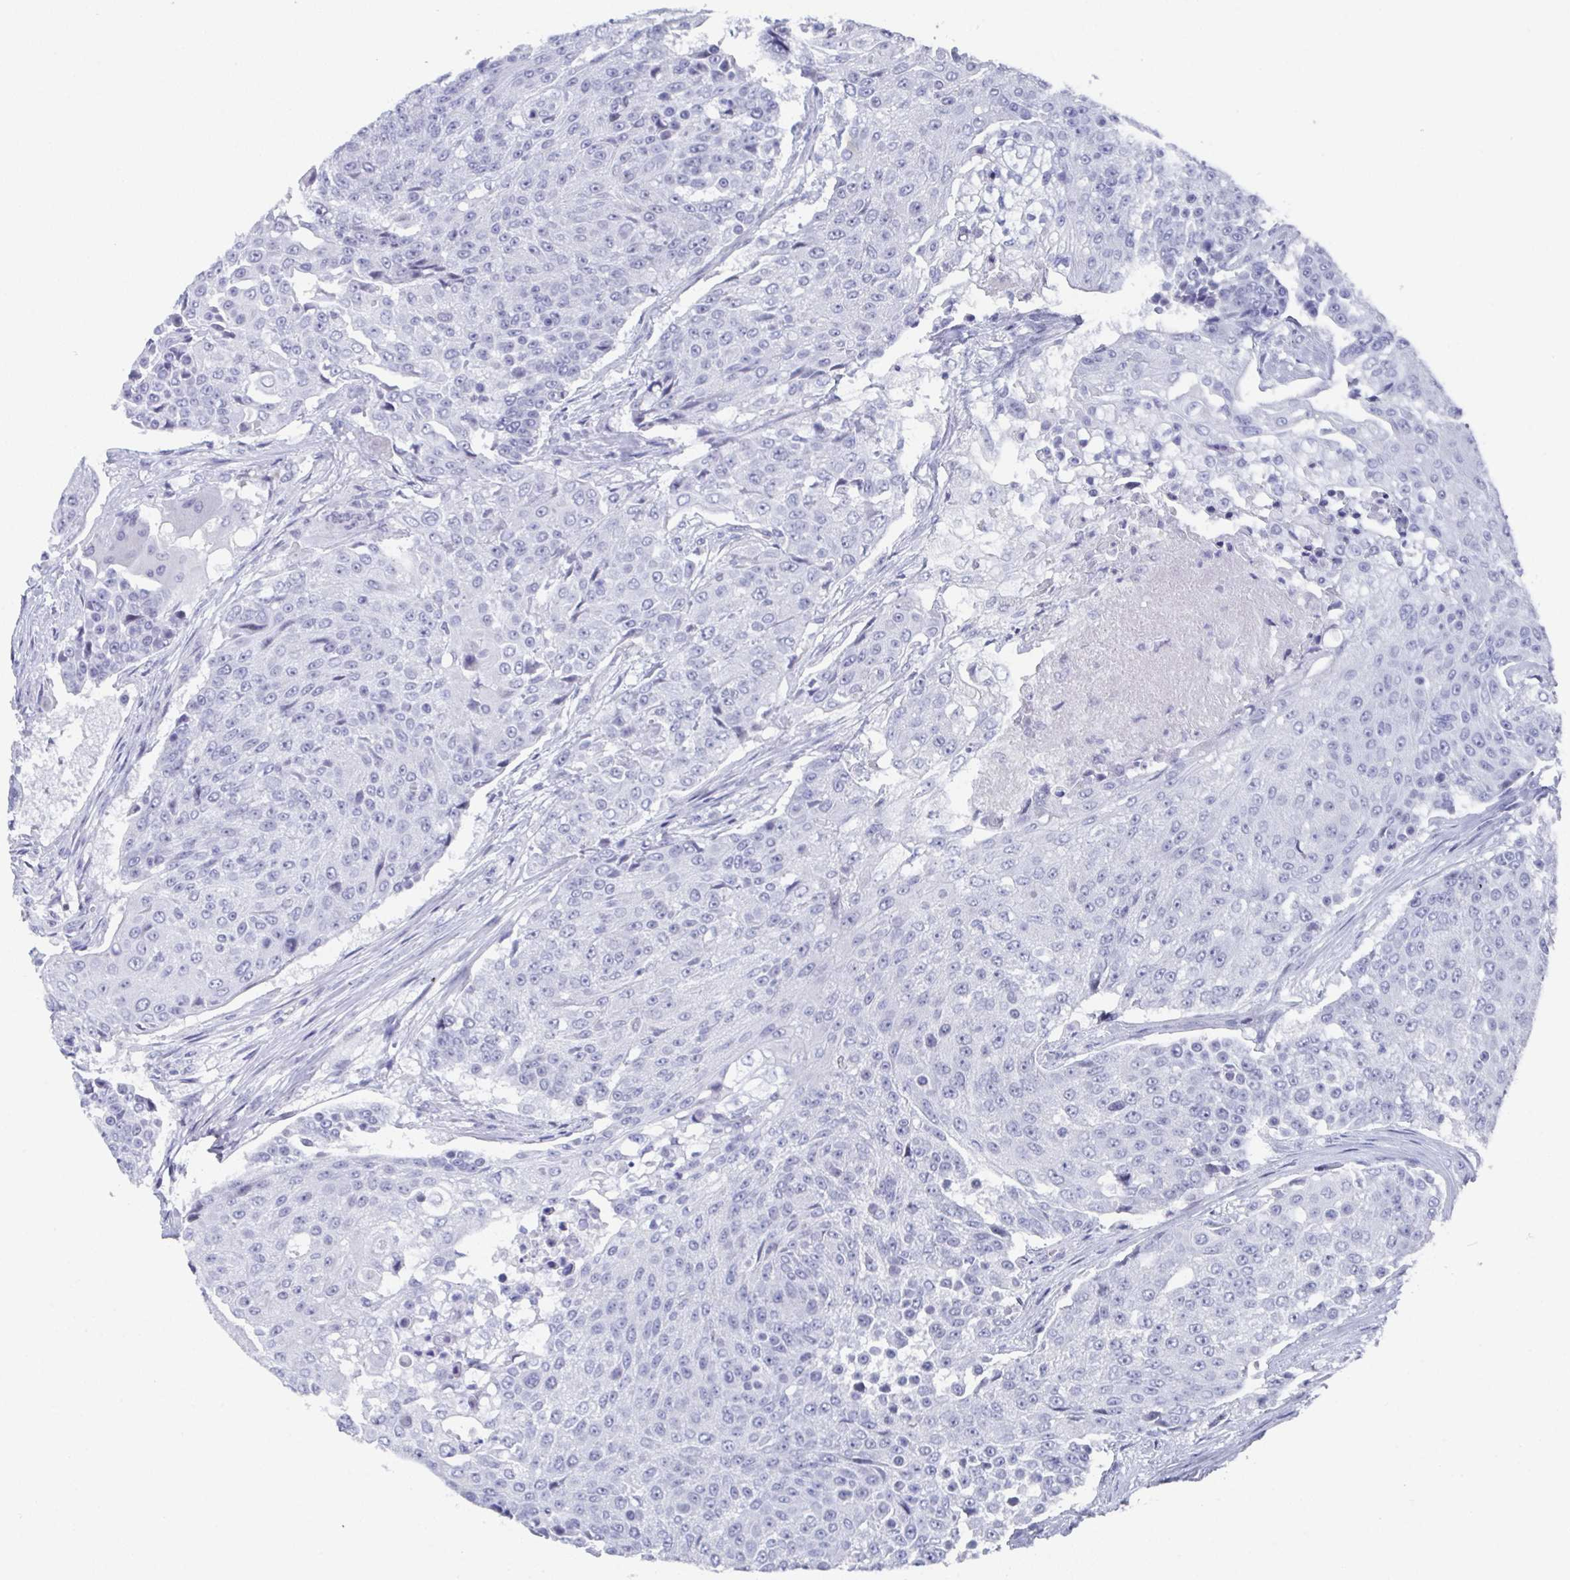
{"staining": {"intensity": "negative", "quantity": "none", "location": "none"}, "tissue": "urothelial cancer", "cell_type": "Tumor cells", "image_type": "cancer", "snomed": [{"axis": "morphology", "description": "Urothelial carcinoma, High grade"}, {"axis": "topography", "description": "Urinary bladder"}], "caption": "This is an immunohistochemistry image of human urothelial cancer. There is no expression in tumor cells.", "gene": "DYDC2", "patient": {"sex": "female", "age": 63}}